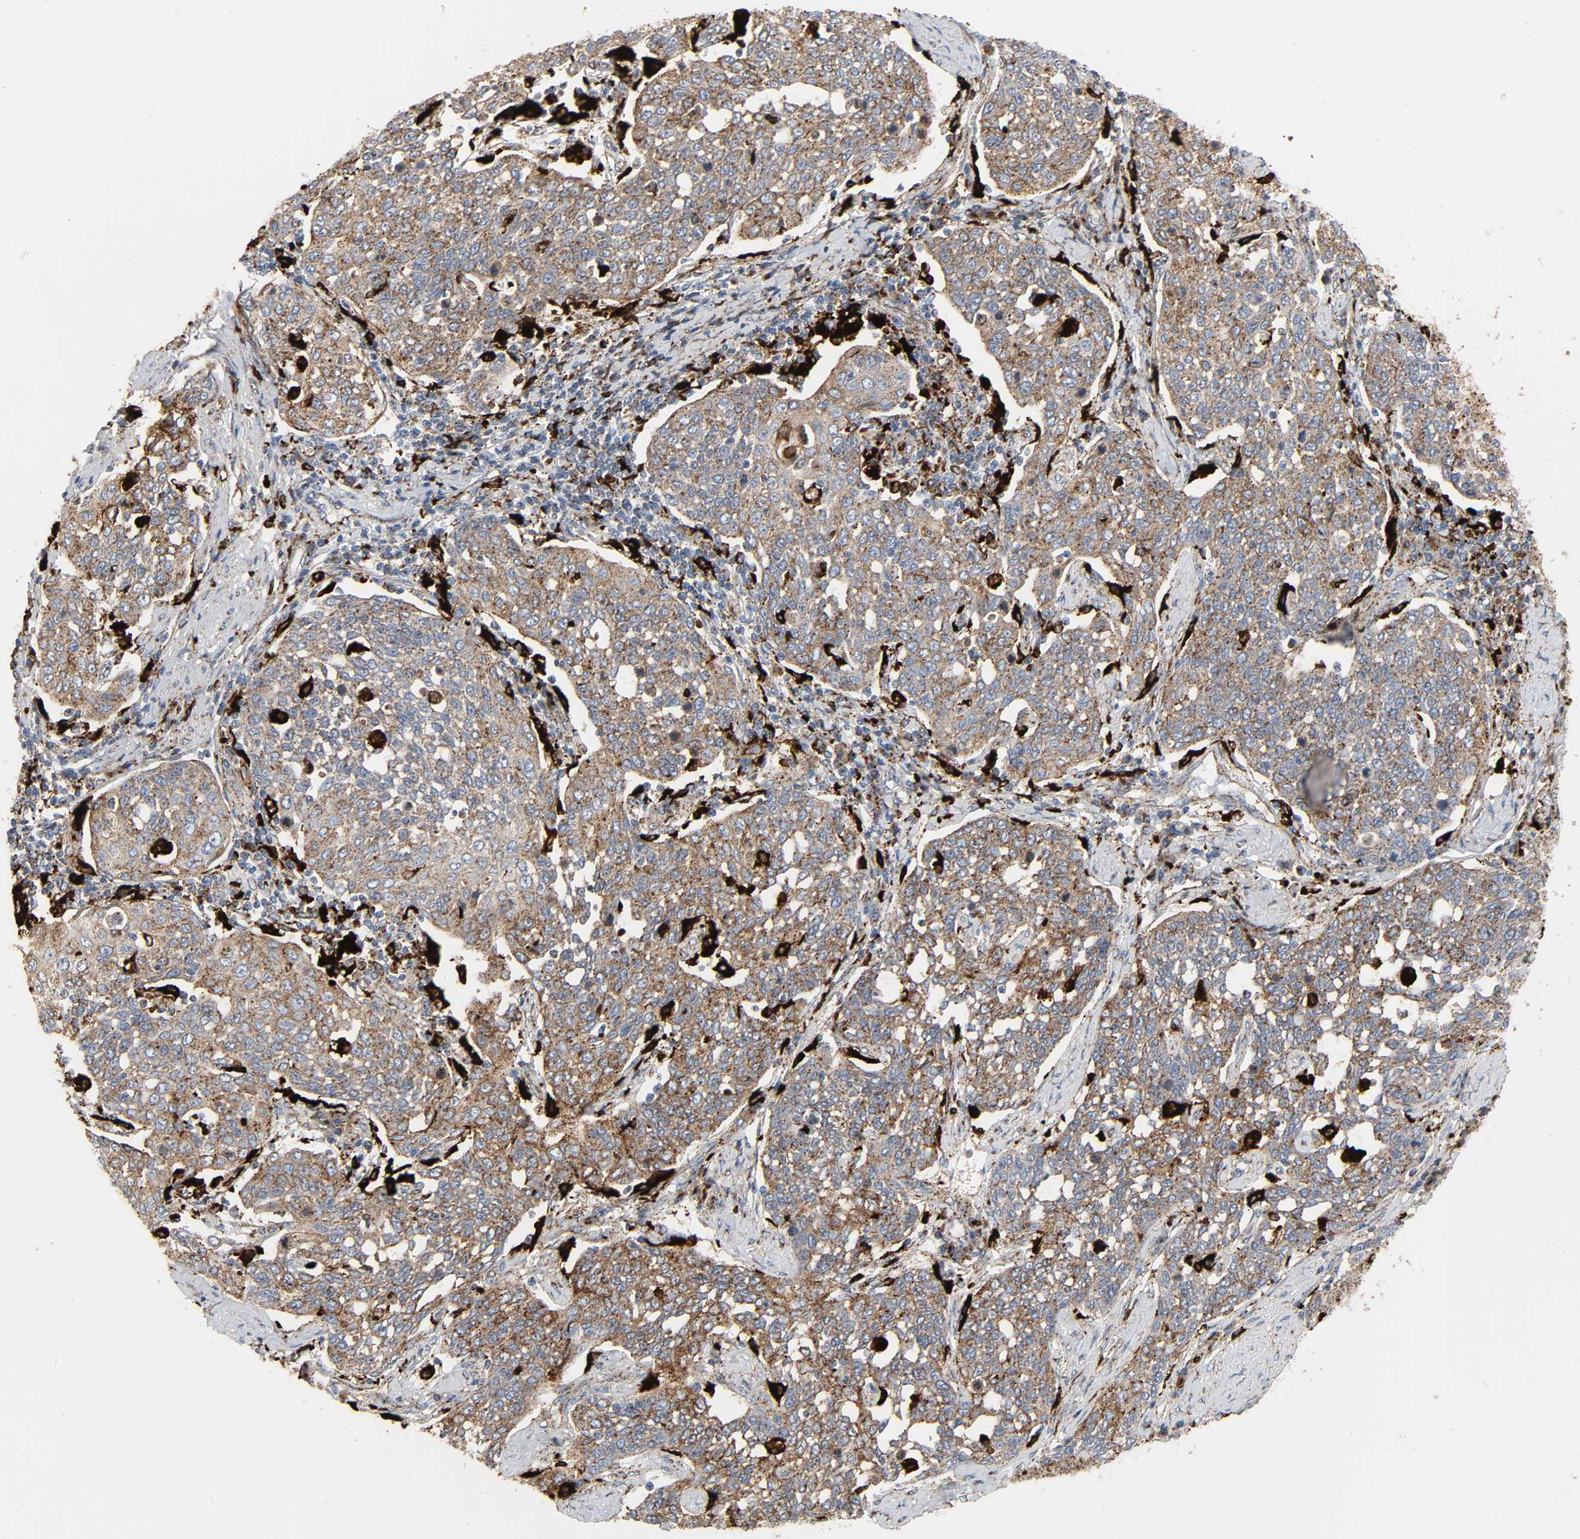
{"staining": {"intensity": "weak", "quantity": ">75%", "location": "cytoplasmic/membranous"}, "tissue": "cervical cancer", "cell_type": "Tumor cells", "image_type": "cancer", "snomed": [{"axis": "morphology", "description": "Squamous cell carcinoma, NOS"}, {"axis": "topography", "description": "Cervix"}], "caption": "This is a micrograph of IHC staining of cervical cancer (squamous cell carcinoma), which shows weak expression in the cytoplasmic/membranous of tumor cells.", "gene": "PSAP", "patient": {"sex": "female", "age": 34}}